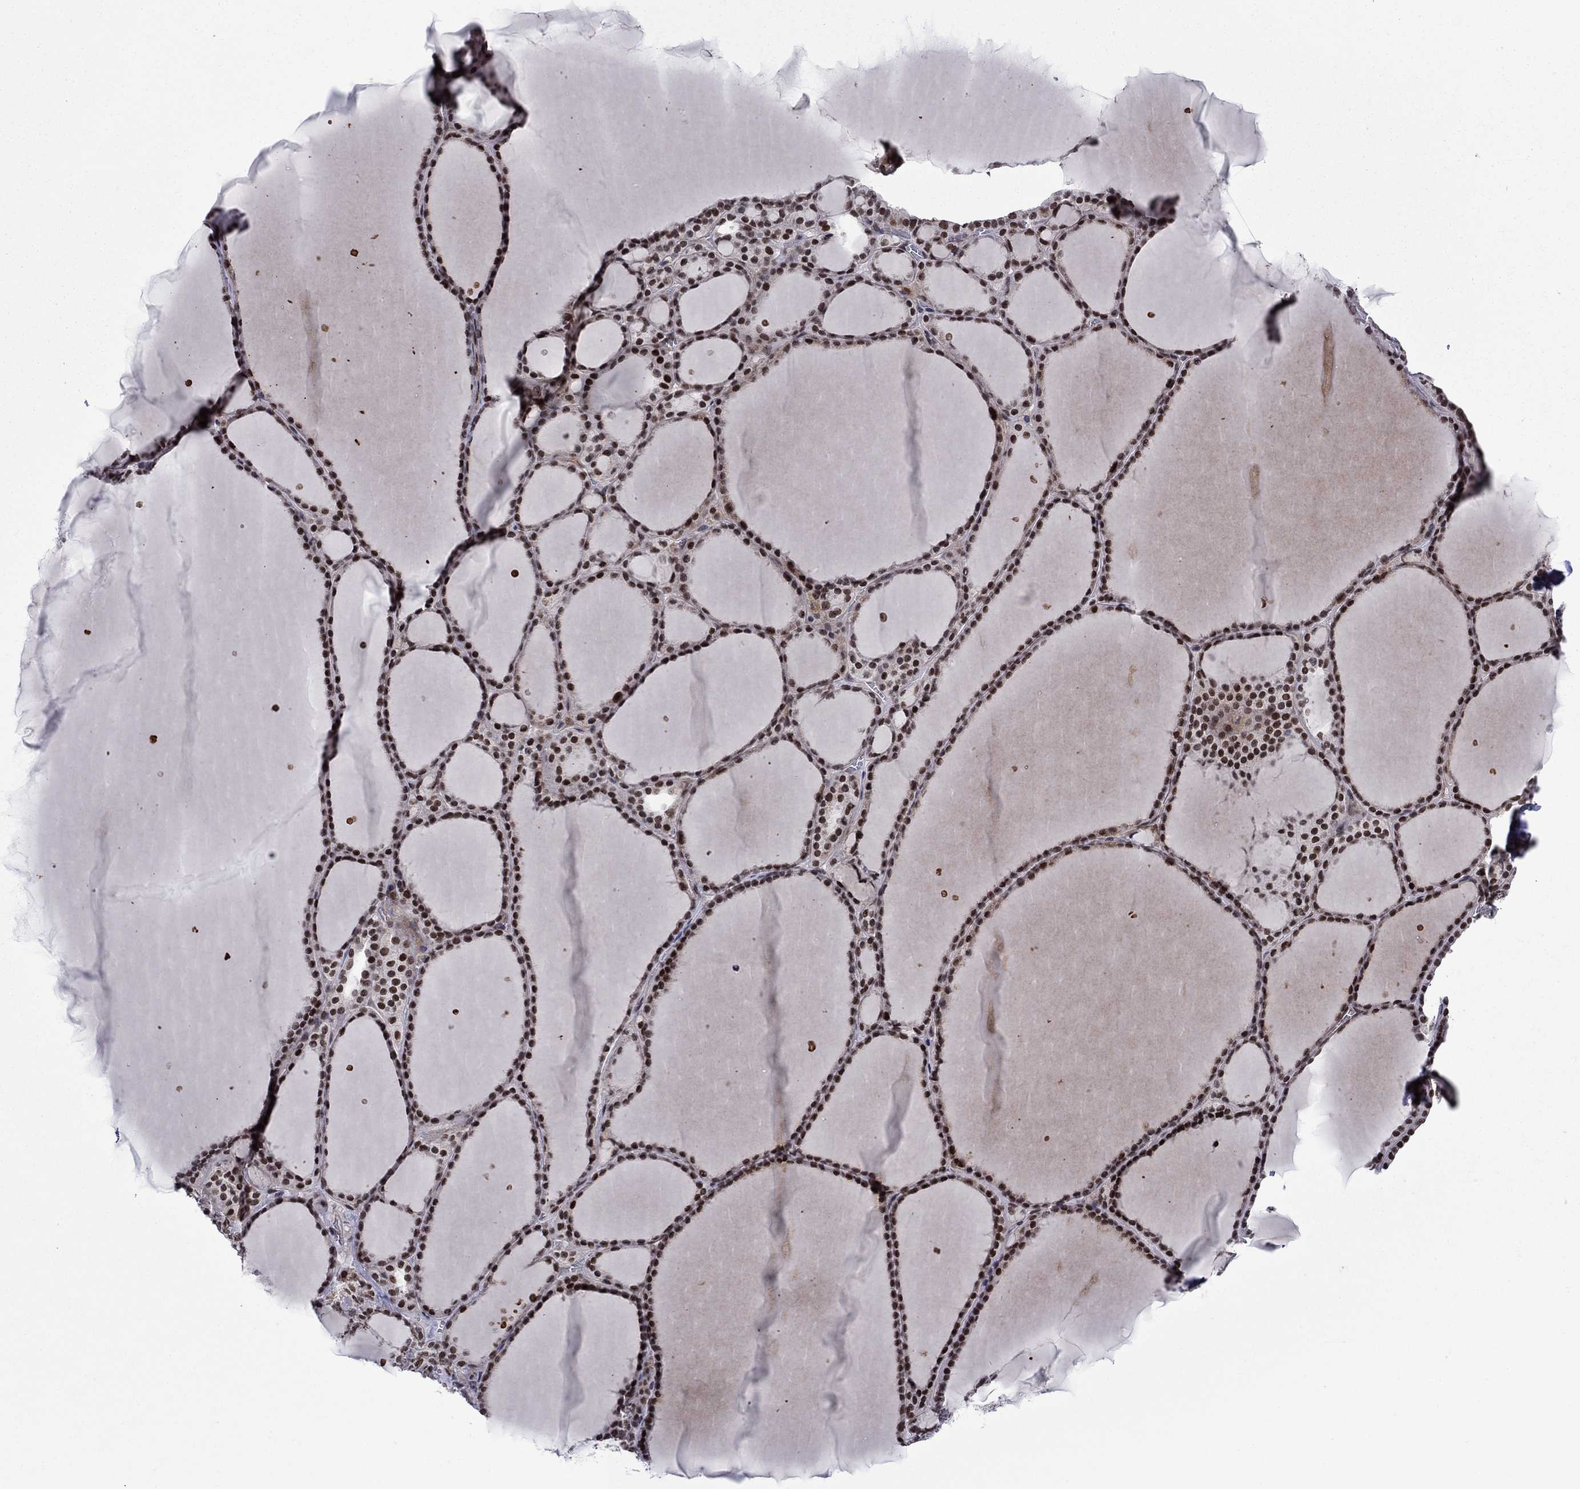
{"staining": {"intensity": "strong", "quantity": ">75%", "location": "nuclear"}, "tissue": "thyroid gland", "cell_type": "Glandular cells", "image_type": "normal", "snomed": [{"axis": "morphology", "description": "Normal tissue, NOS"}, {"axis": "topography", "description": "Thyroid gland"}], "caption": "Immunohistochemistry (IHC) of unremarkable thyroid gland reveals high levels of strong nuclear staining in approximately >75% of glandular cells.", "gene": "SURF2", "patient": {"sex": "male", "age": 63}}